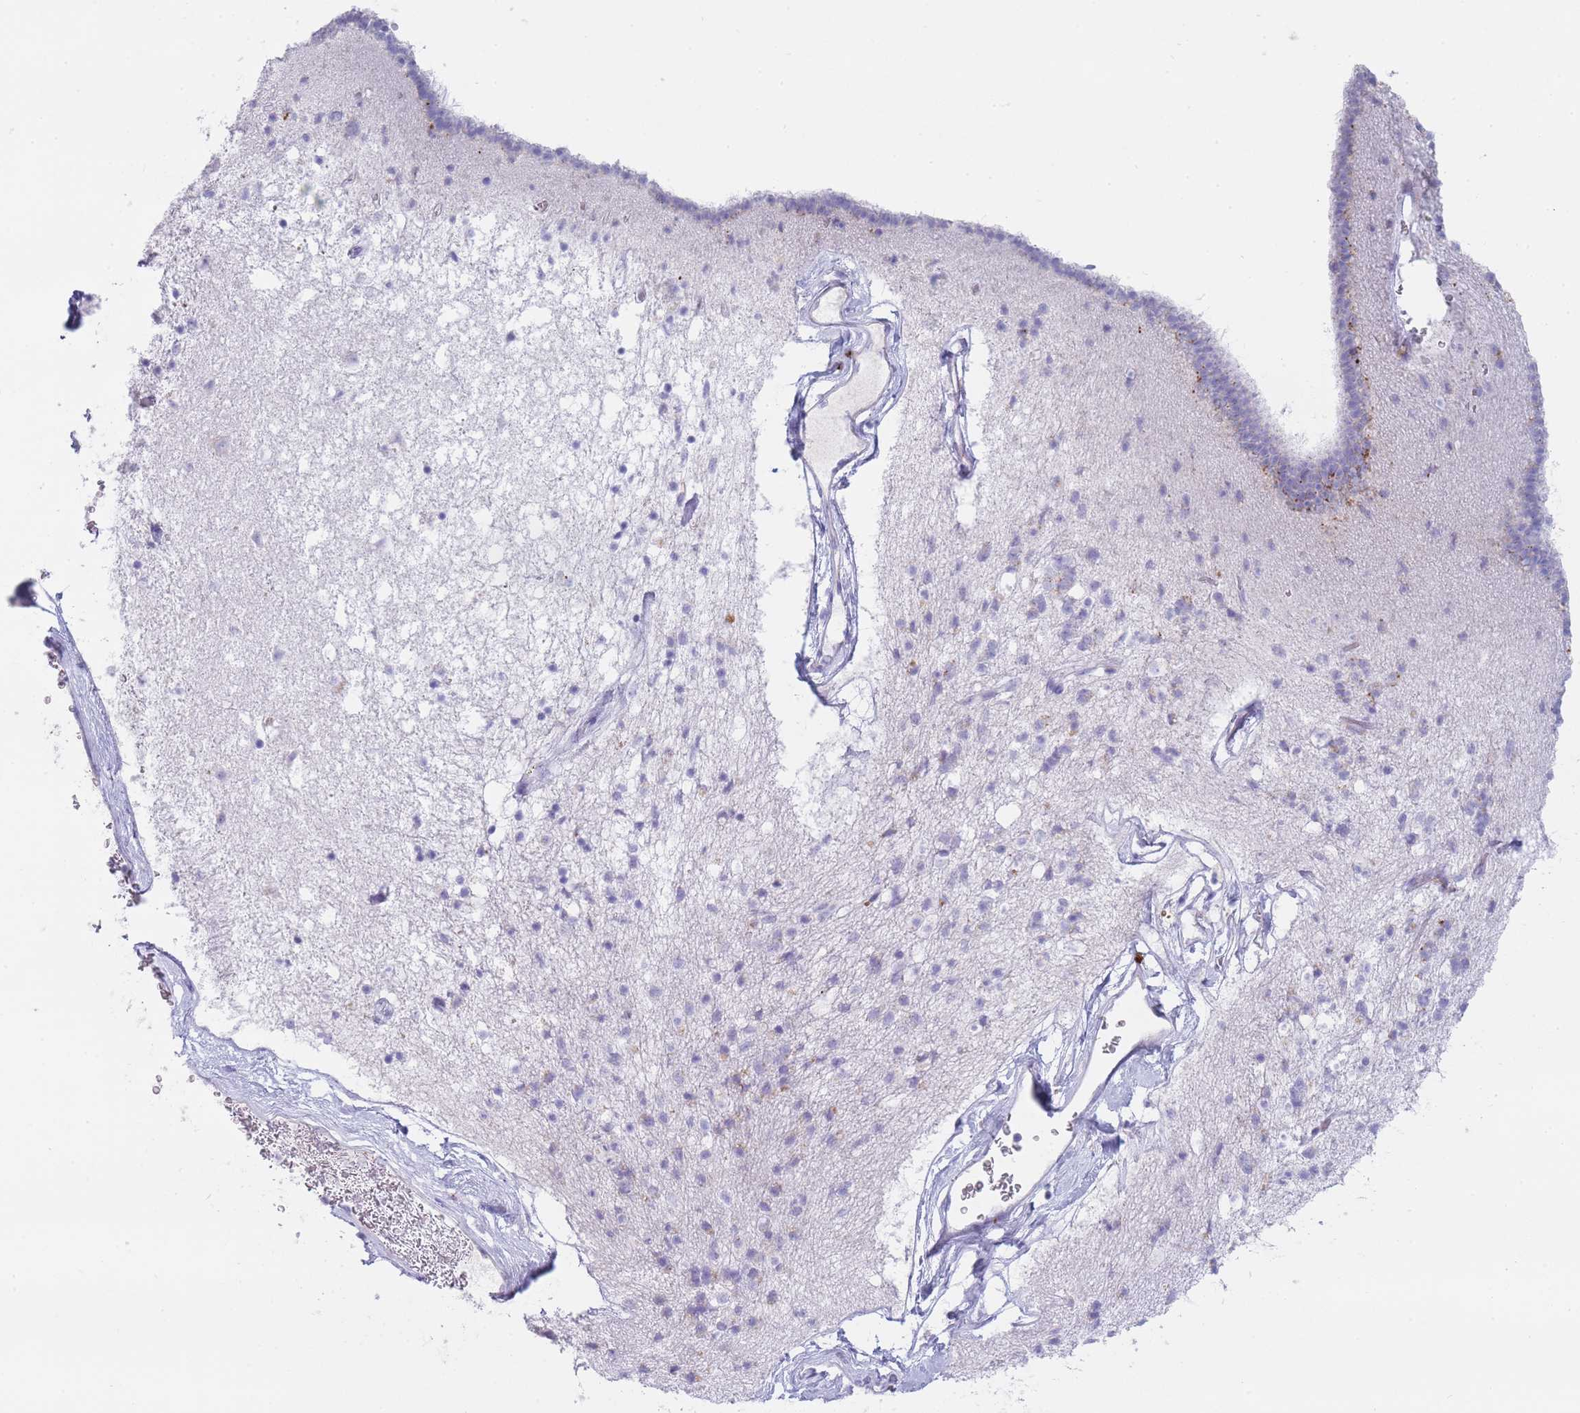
{"staining": {"intensity": "negative", "quantity": "none", "location": "none"}, "tissue": "caudate", "cell_type": "Glial cells", "image_type": "normal", "snomed": [{"axis": "morphology", "description": "Normal tissue, NOS"}, {"axis": "topography", "description": "Lateral ventricle wall"}], "caption": "Photomicrograph shows no significant protein staining in glial cells of unremarkable caudate.", "gene": "GAA", "patient": {"sex": "male", "age": 58}}